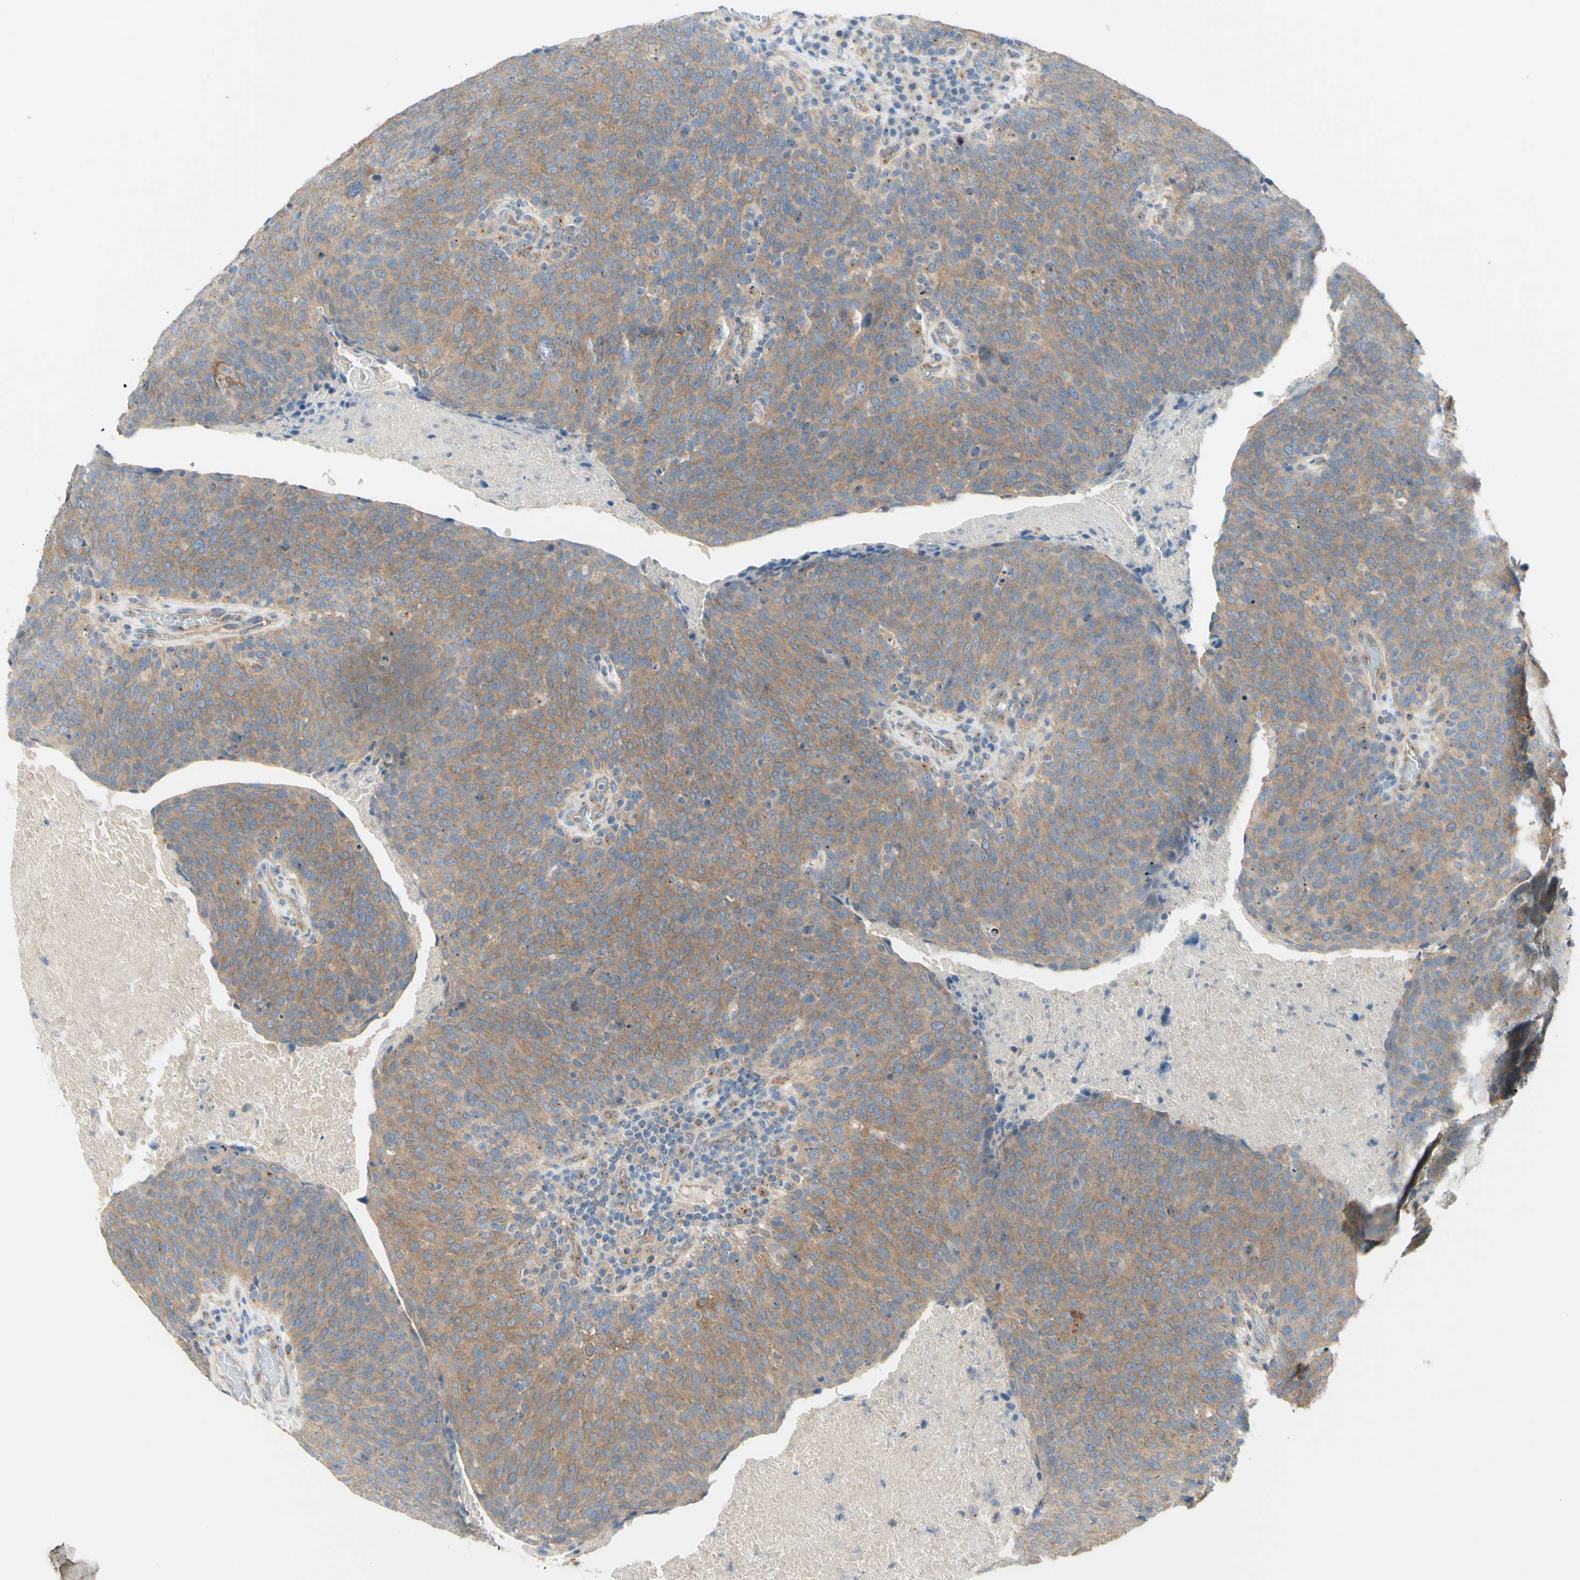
{"staining": {"intensity": "moderate", "quantity": ">75%", "location": "cytoplasmic/membranous"}, "tissue": "head and neck cancer", "cell_type": "Tumor cells", "image_type": "cancer", "snomed": [{"axis": "morphology", "description": "Squamous cell carcinoma, NOS"}, {"axis": "morphology", "description": "Squamous cell carcinoma, metastatic, NOS"}, {"axis": "topography", "description": "Lymph node"}, {"axis": "topography", "description": "Head-Neck"}], "caption": "Protein analysis of head and neck cancer (metastatic squamous cell carcinoma) tissue shows moderate cytoplasmic/membranous staining in about >75% of tumor cells.", "gene": "DYNC1H1", "patient": {"sex": "male", "age": 62}}